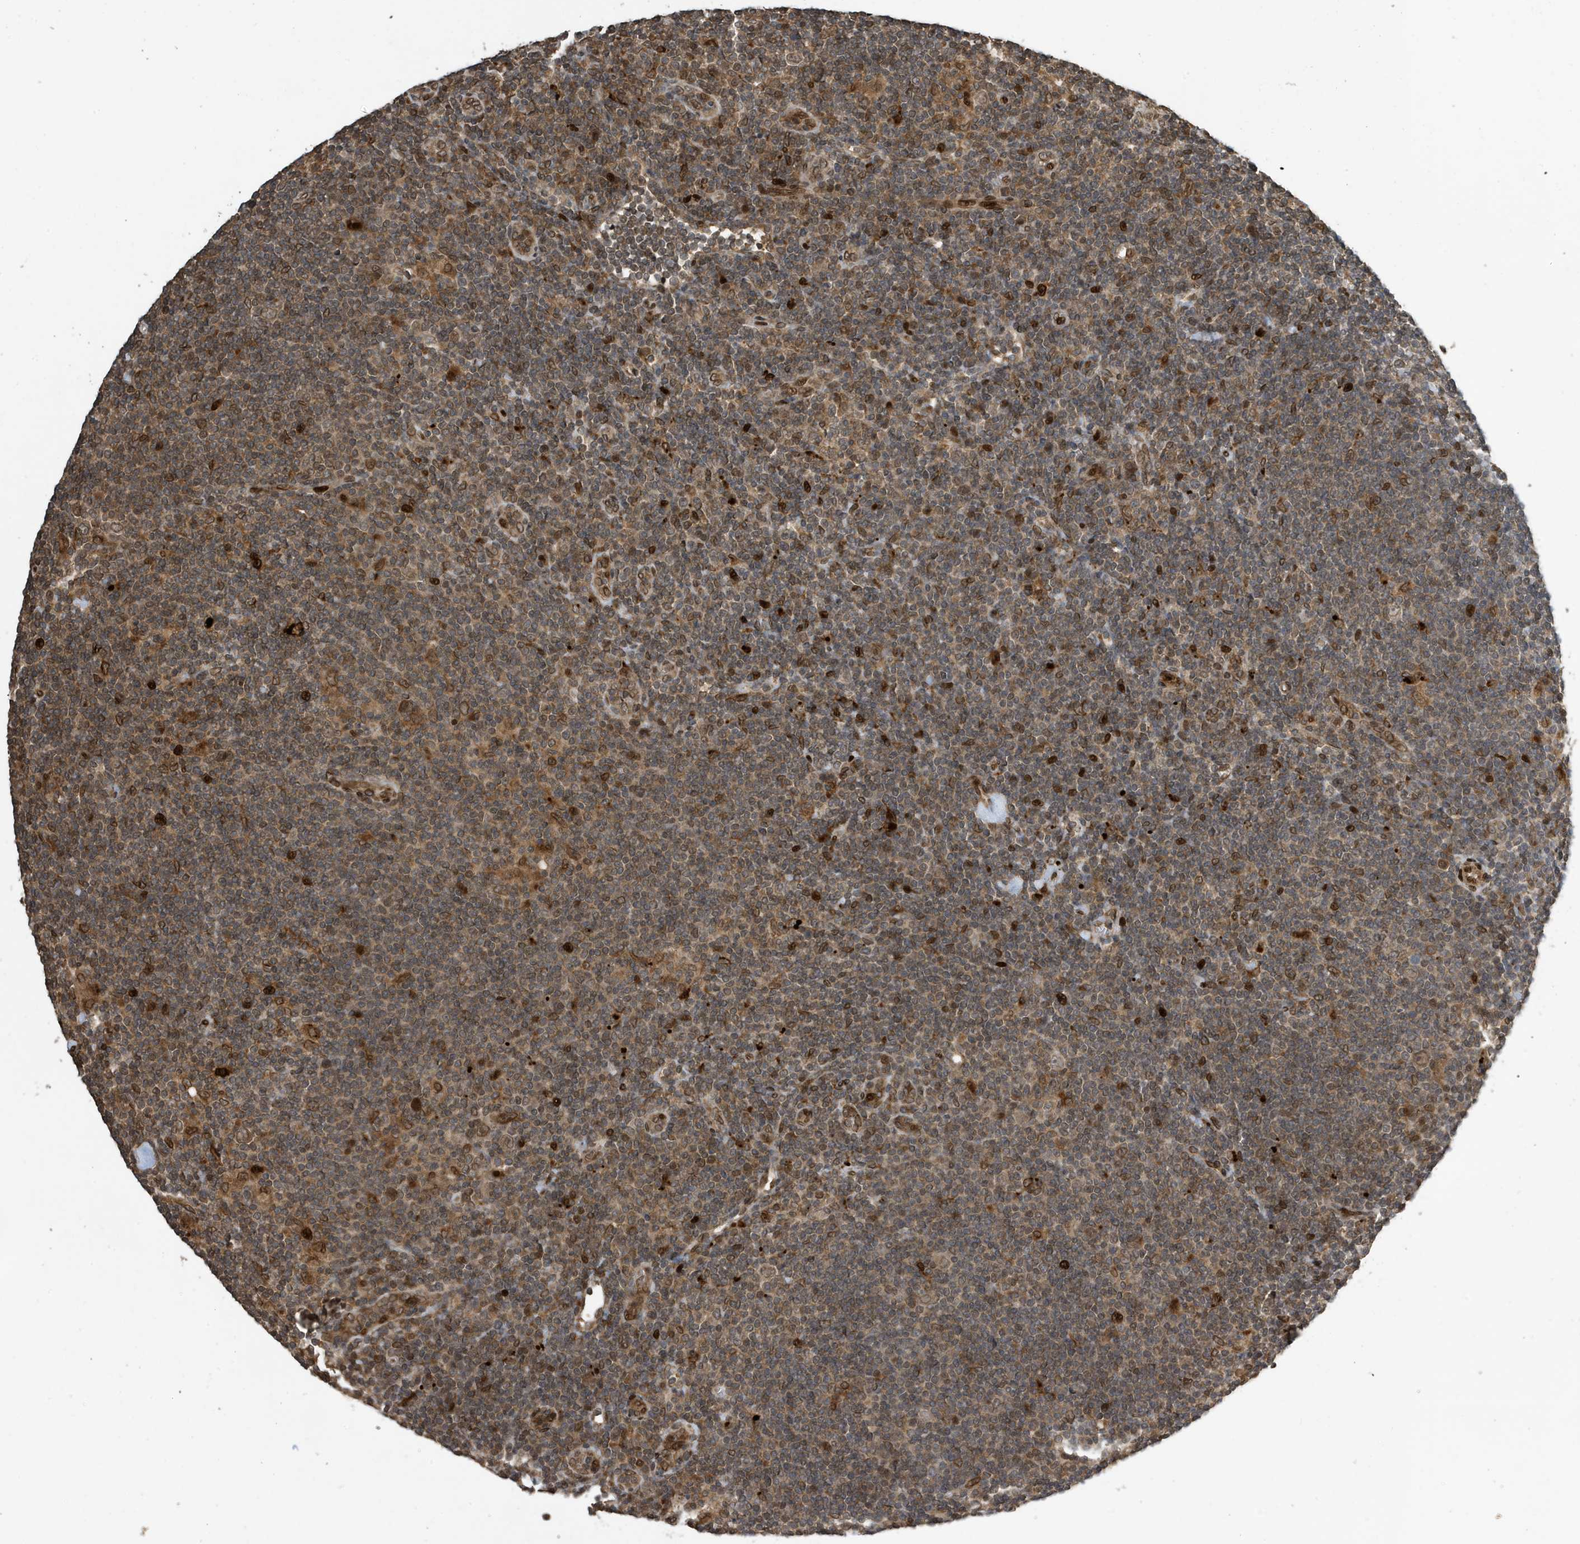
{"staining": {"intensity": "weak", "quantity": "<25%", "location": "nuclear"}, "tissue": "lymphoma", "cell_type": "Tumor cells", "image_type": "cancer", "snomed": [{"axis": "morphology", "description": "Hodgkin's disease, NOS"}, {"axis": "topography", "description": "Lymph node"}], "caption": "High power microscopy histopathology image of an immunohistochemistry histopathology image of Hodgkin's disease, revealing no significant positivity in tumor cells. (DAB (3,3'-diaminobenzidine) immunohistochemistry visualized using brightfield microscopy, high magnification).", "gene": "DUSP18", "patient": {"sex": "female", "age": 57}}